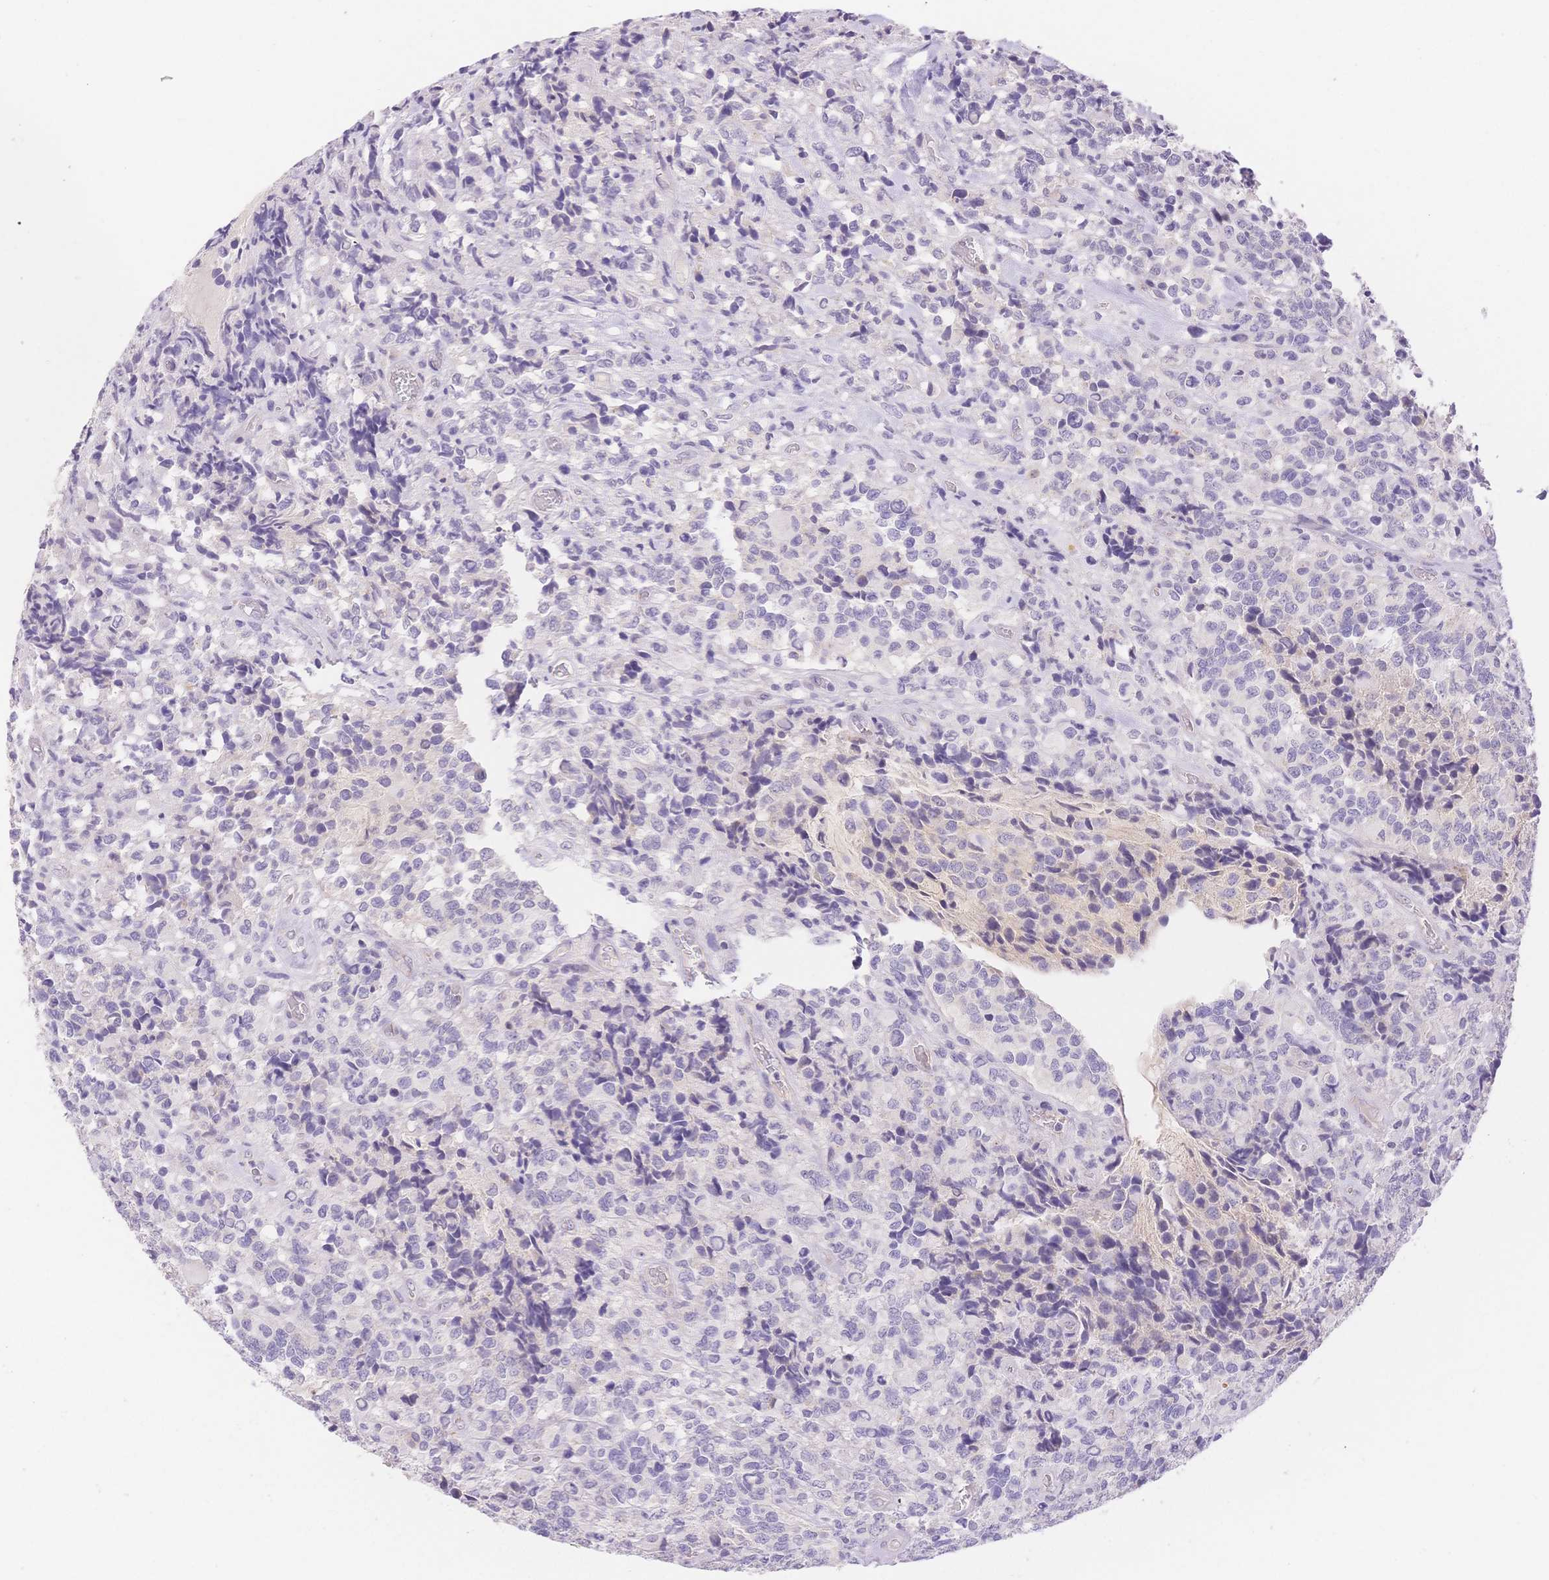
{"staining": {"intensity": "negative", "quantity": "none", "location": "none"}, "tissue": "glioma", "cell_type": "Tumor cells", "image_type": "cancer", "snomed": [{"axis": "morphology", "description": "Glioma, malignant, High grade"}, {"axis": "topography", "description": "Brain"}], "caption": "DAB immunohistochemical staining of human glioma displays no significant positivity in tumor cells.", "gene": "MYOM1", "patient": {"sex": "male", "age": 39}}